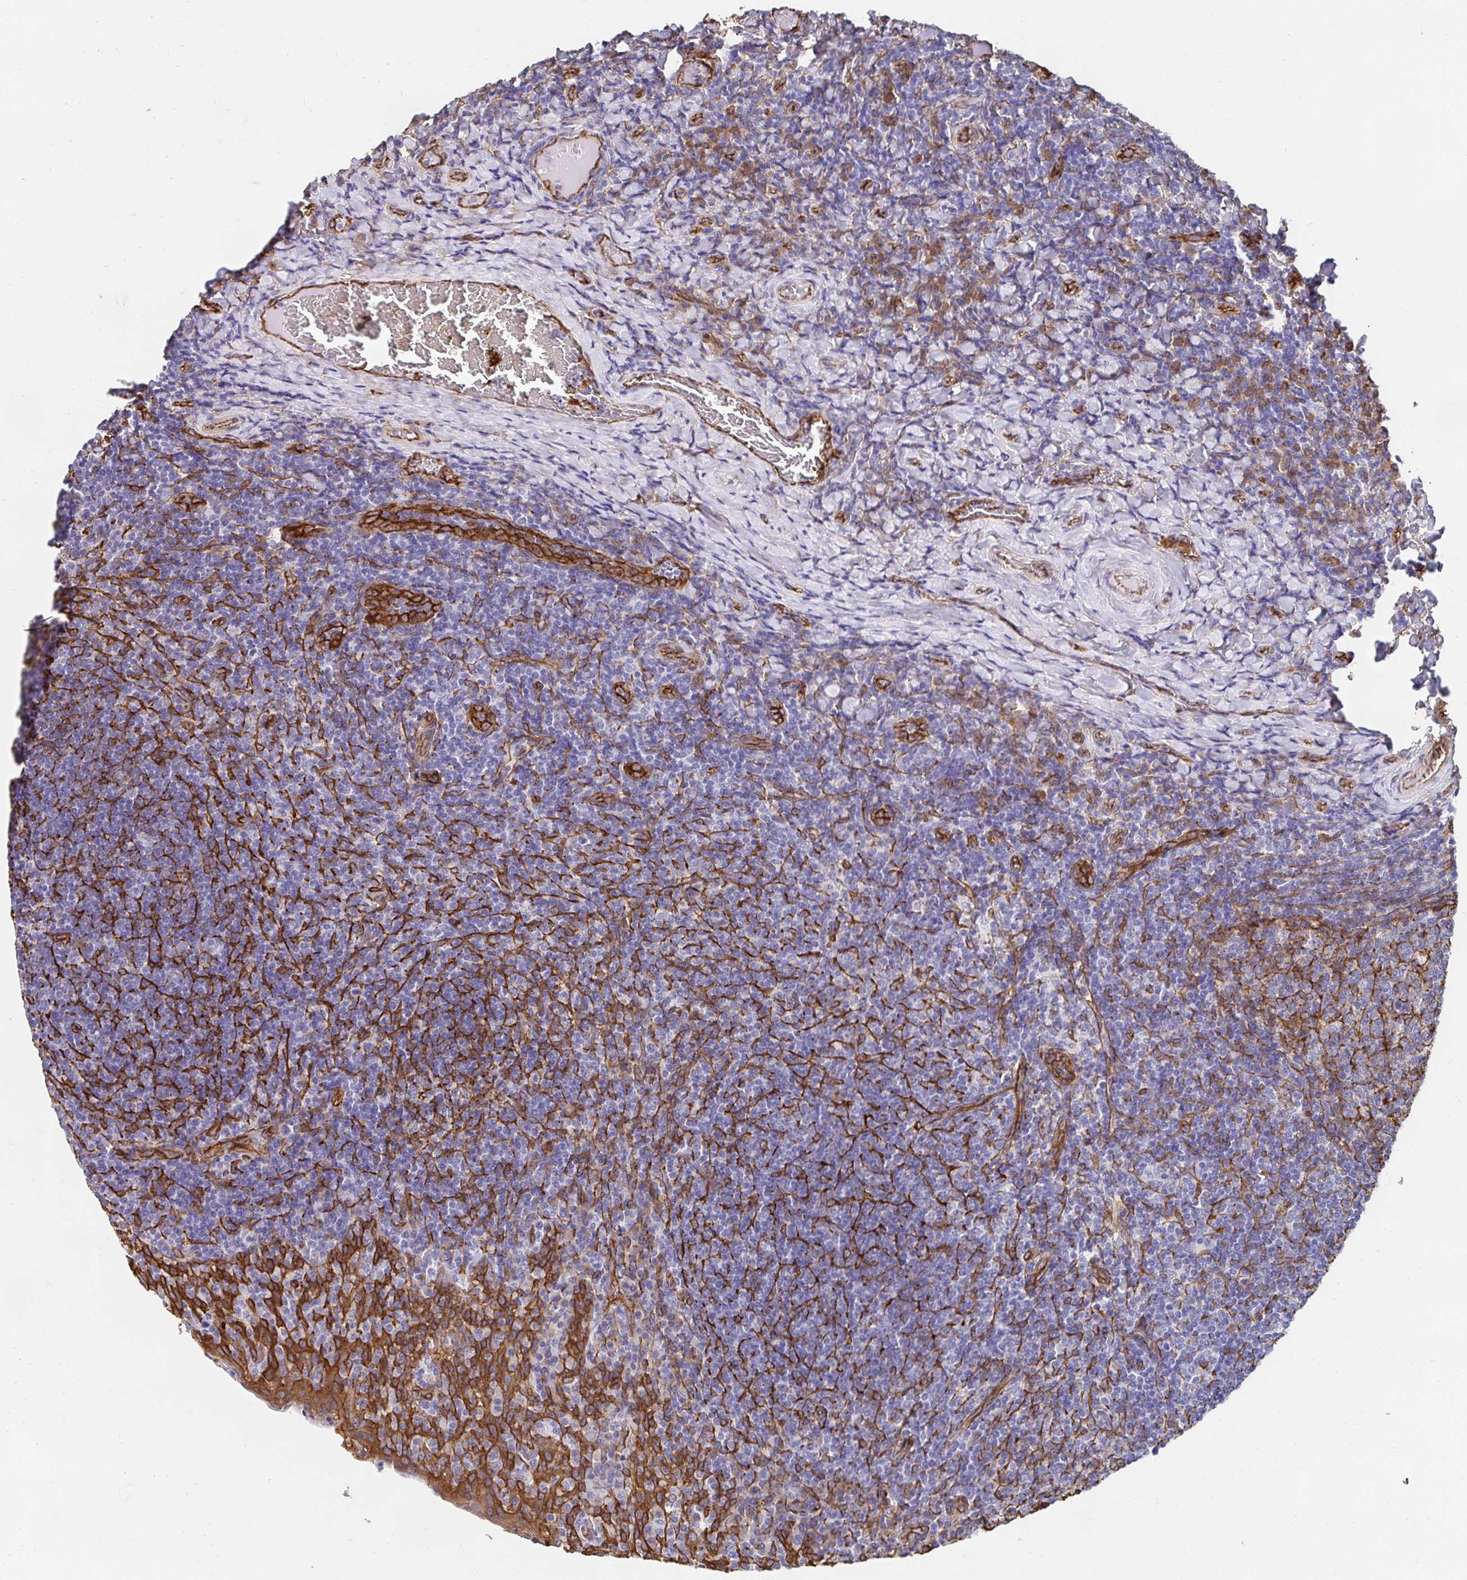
{"staining": {"intensity": "moderate", "quantity": "<25%", "location": "cytoplasmic/membranous"}, "tissue": "tonsil", "cell_type": "Germinal center cells", "image_type": "normal", "snomed": [{"axis": "morphology", "description": "Normal tissue, NOS"}, {"axis": "topography", "description": "Tonsil"}], "caption": "A high-resolution image shows immunohistochemistry (IHC) staining of unremarkable tonsil, which displays moderate cytoplasmic/membranous positivity in approximately <25% of germinal center cells.", "gene": "CTTN", "patient": {"sex": "female", "age": 10}}